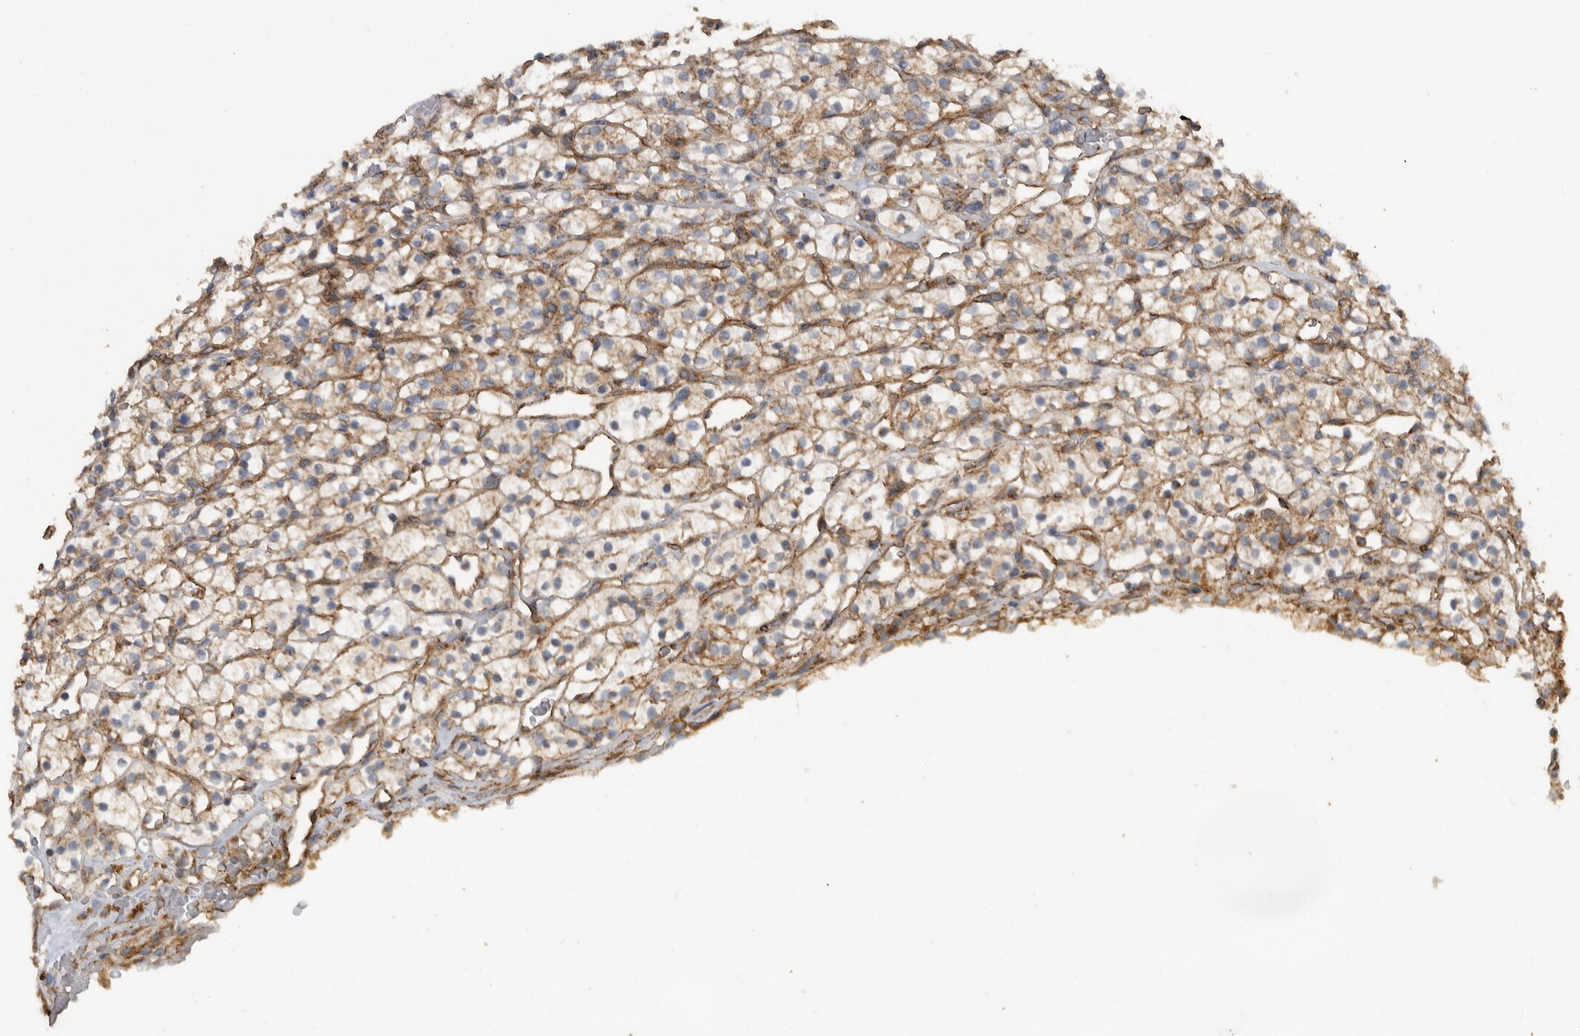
{"staining": {"intensity": "weak", "quantity": ">75%", "location": "cytoplasmic/membranous"}, "tissue": "renal cancer", "cell_type": "Tumor cells", "image_type": "cancer", "snomed": [{"axis": "morphology", "description": "Adenocarcinoma, NOS"}, {"axis": "topography", "description": "Kidney"}], "caption": "Immunohistochemistry image of human renal cancer stained for a protein (brown), which displays low levels of weak cytoplasmic/membranous expression in approximately >75% of tumor cells.", "gene": "PODXL2", "patient": {"sex": "female", "age": 57}}